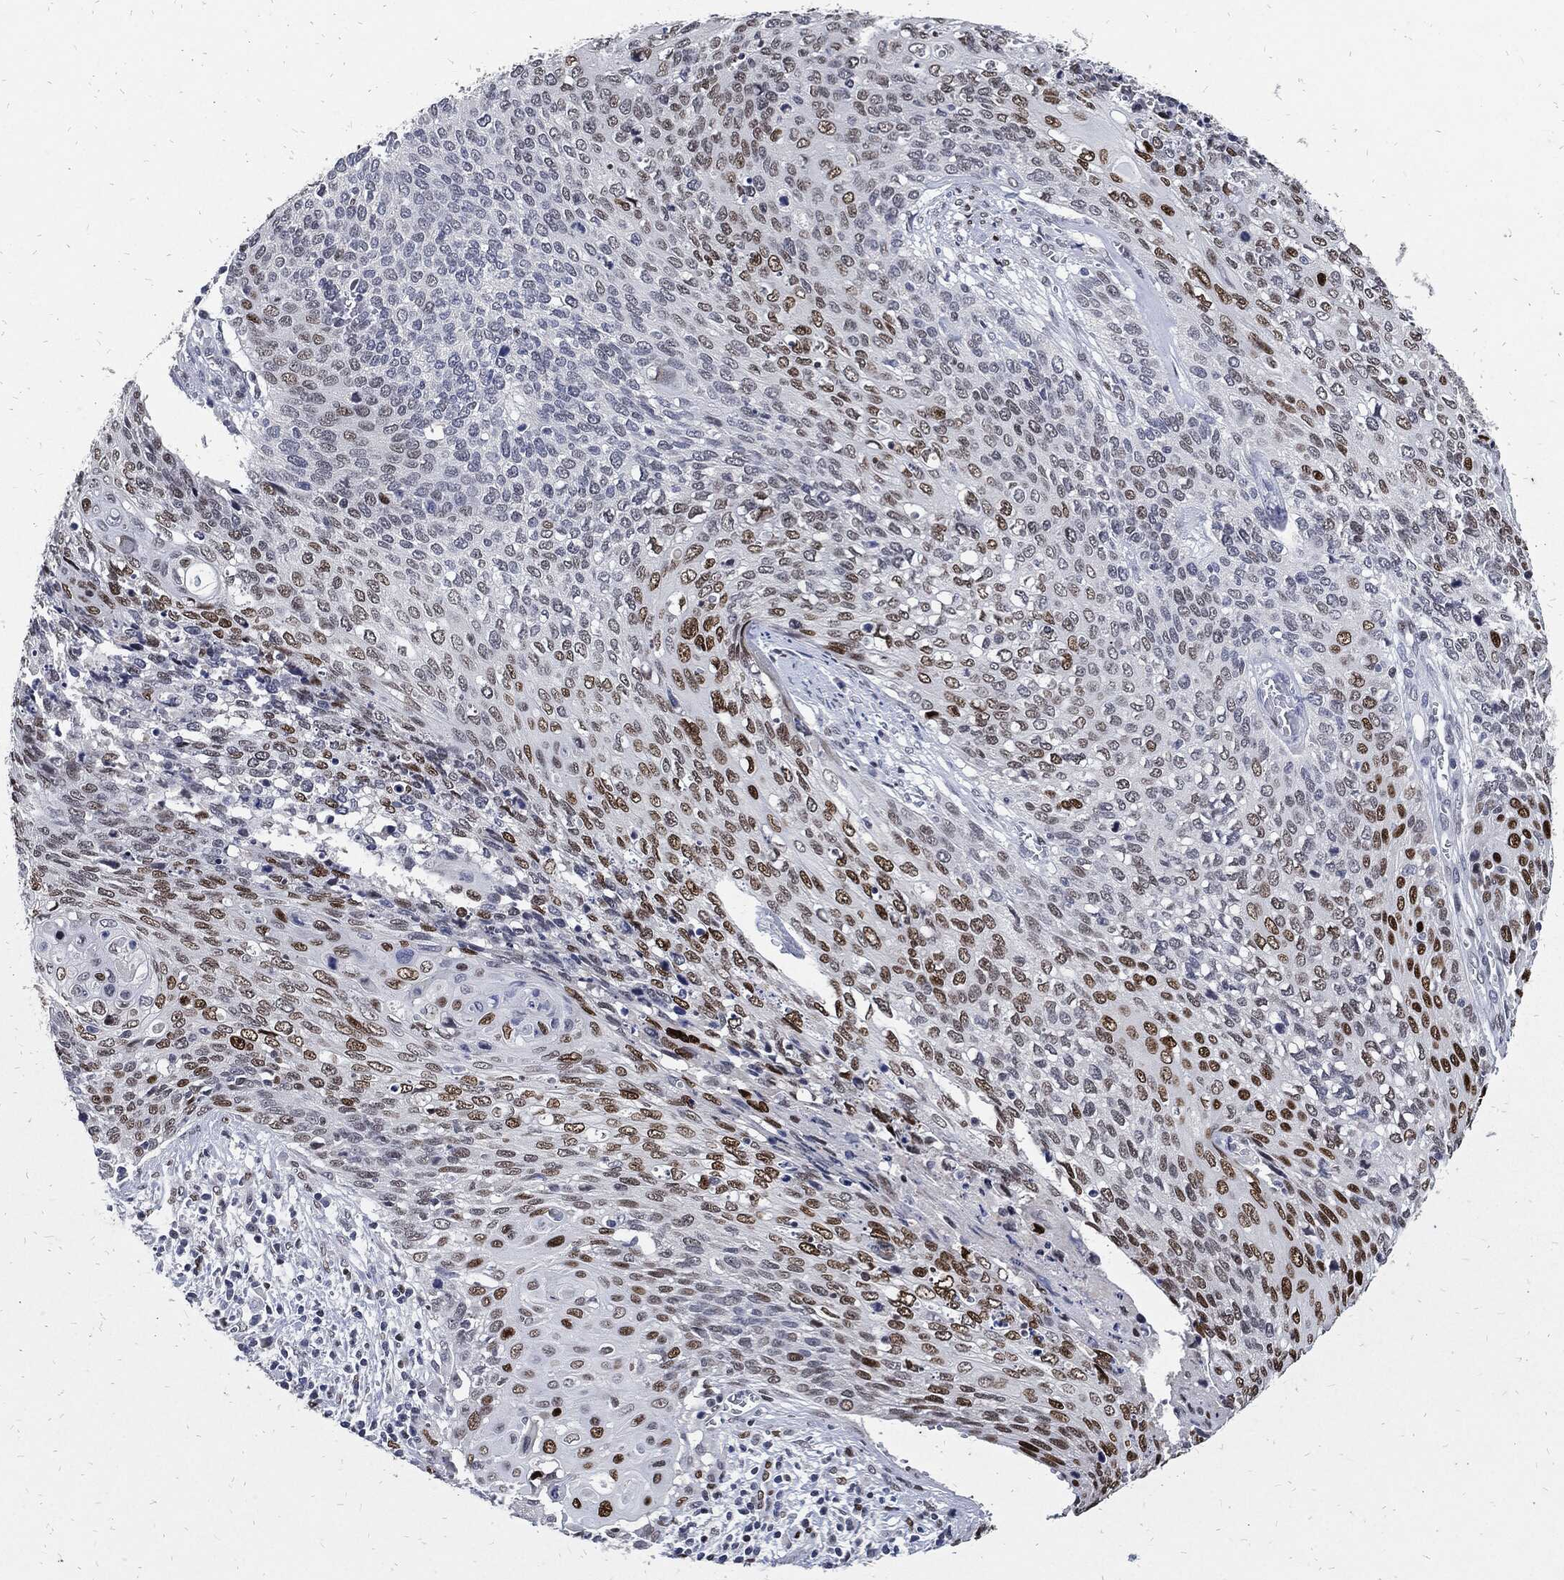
{"staining": {"intensity": "strong", "quantity": "<25%", "location": "nuclear"}, "tissue": "cervical cancer", "cell_type": "Tumor cells", "image_type": "cancer", "snomed": [{"axis": "morphology", "description": "Squamous cell carcinoma, NOS"}, {"axis": "topography", "description": "Cervix"}], "caption": "An immunohistochemistry histopathology image of neoplastic tissue is shown. Protein staining in brown labels strong nuclear positivity in cervical squamous cell carcinoma within tumor cells.", "gene": "JUN", "patient": {"sex": "female", "age": 39}}